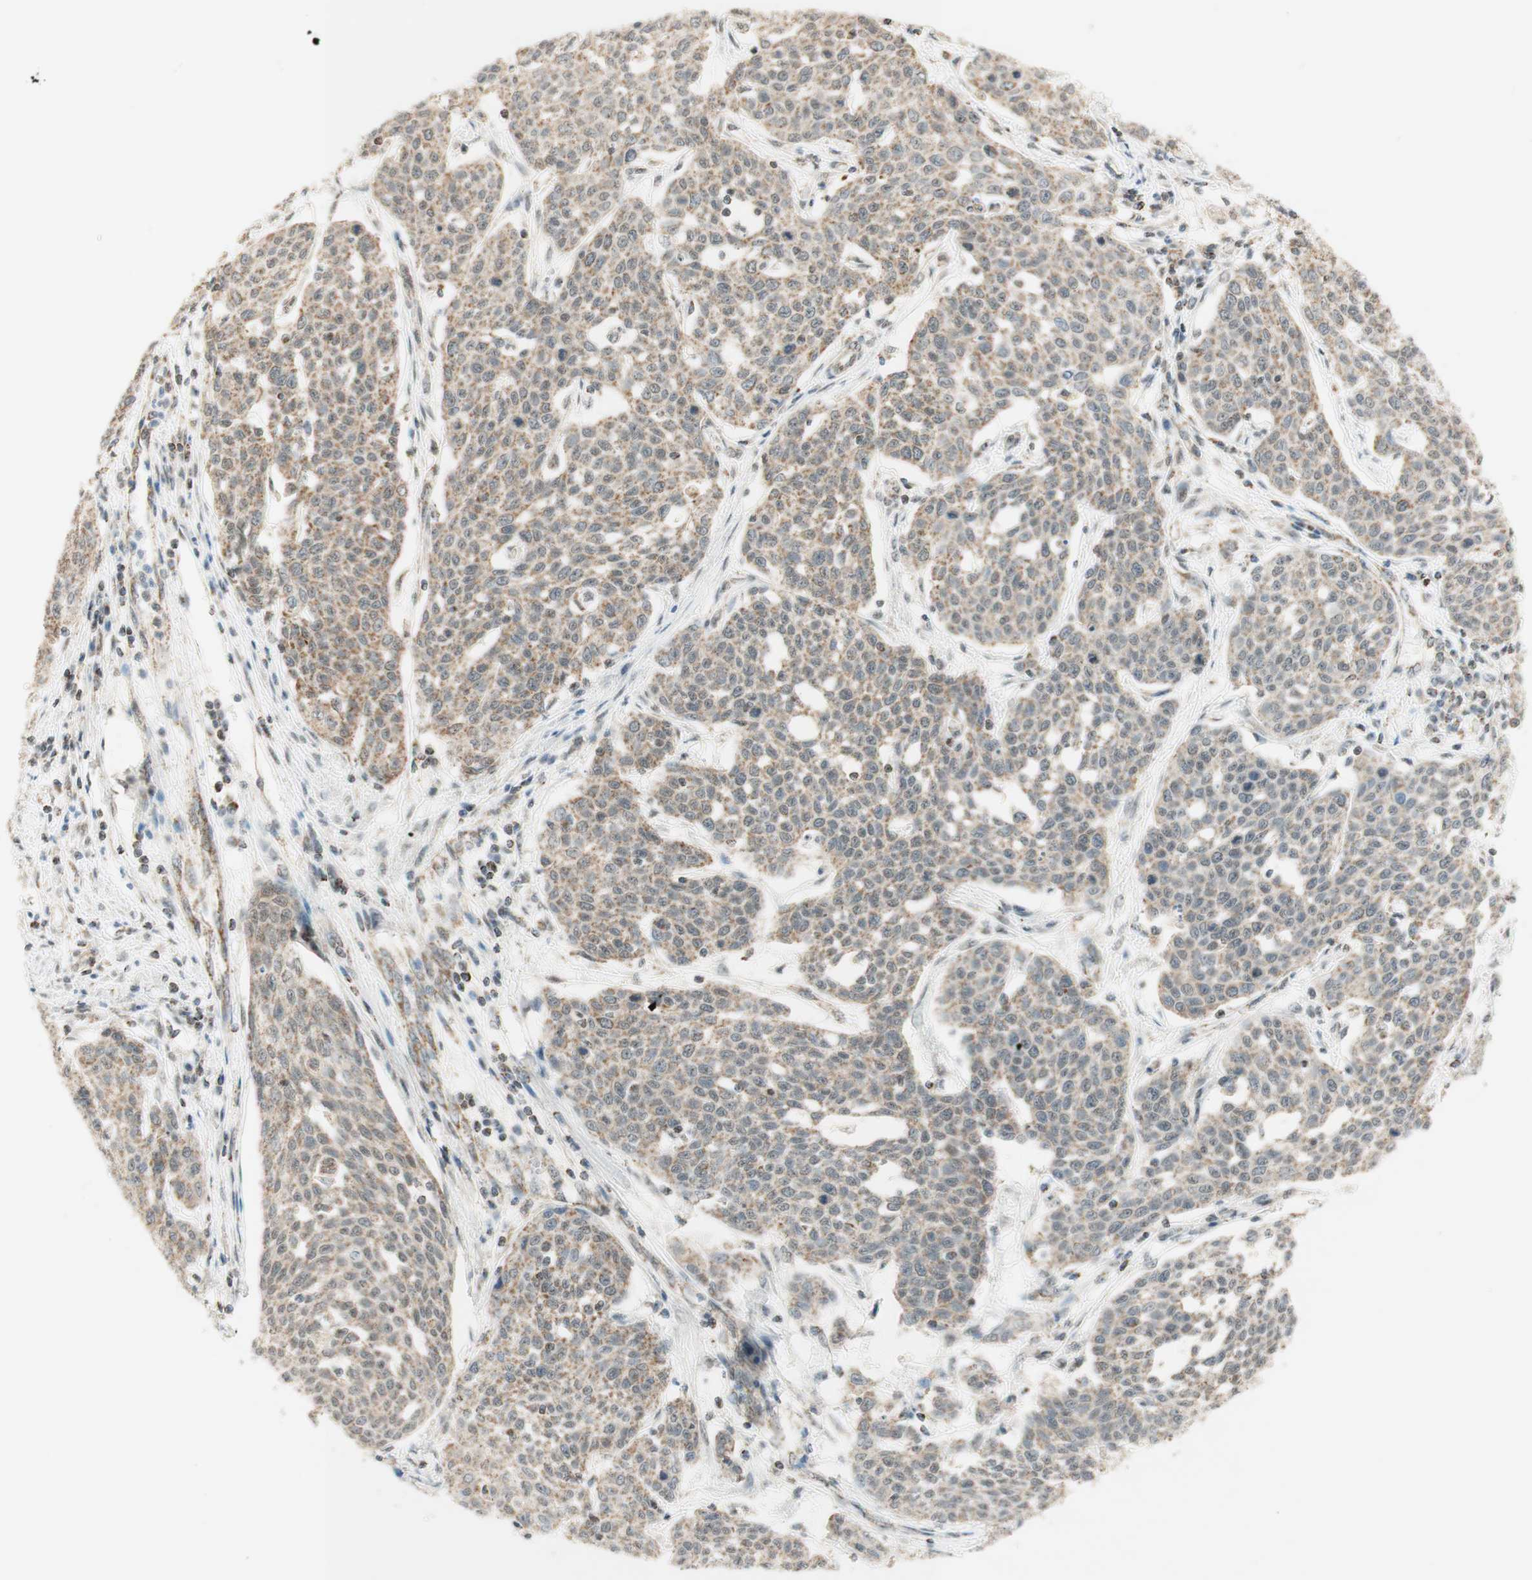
{"staining": {"intensity": "weak", "quantity": "25%-75%", "location": "cytoplasmic/membranous,nuclear"}, "tissue": "cervical cancer", "cell_type": "Tumor cells", "image_type": "cancer", "snomed": [{"axis": "morphology", "description": "Squamous cell carcinoma, NOS"}, {"axis": "topography", "description": "Cervix"}], "caption": "Immunohistochemistry staining of cervical cancer (squamous cell carcinoma), which exhibits low levels of weak cytoplasmic/membranous and nuclear positivity in about 25%-75% of tumor cells indicating weak cytoplasmic/membranous and nuclear protein positivity. The staining was performed using DAB (3,3'-diaminobenzidine) (brown) for protein detection and nuclei were counterstained in hematoxylin (blue).", "gene": "ZNF782", "patient": {"sex": "female", "age": 34}}